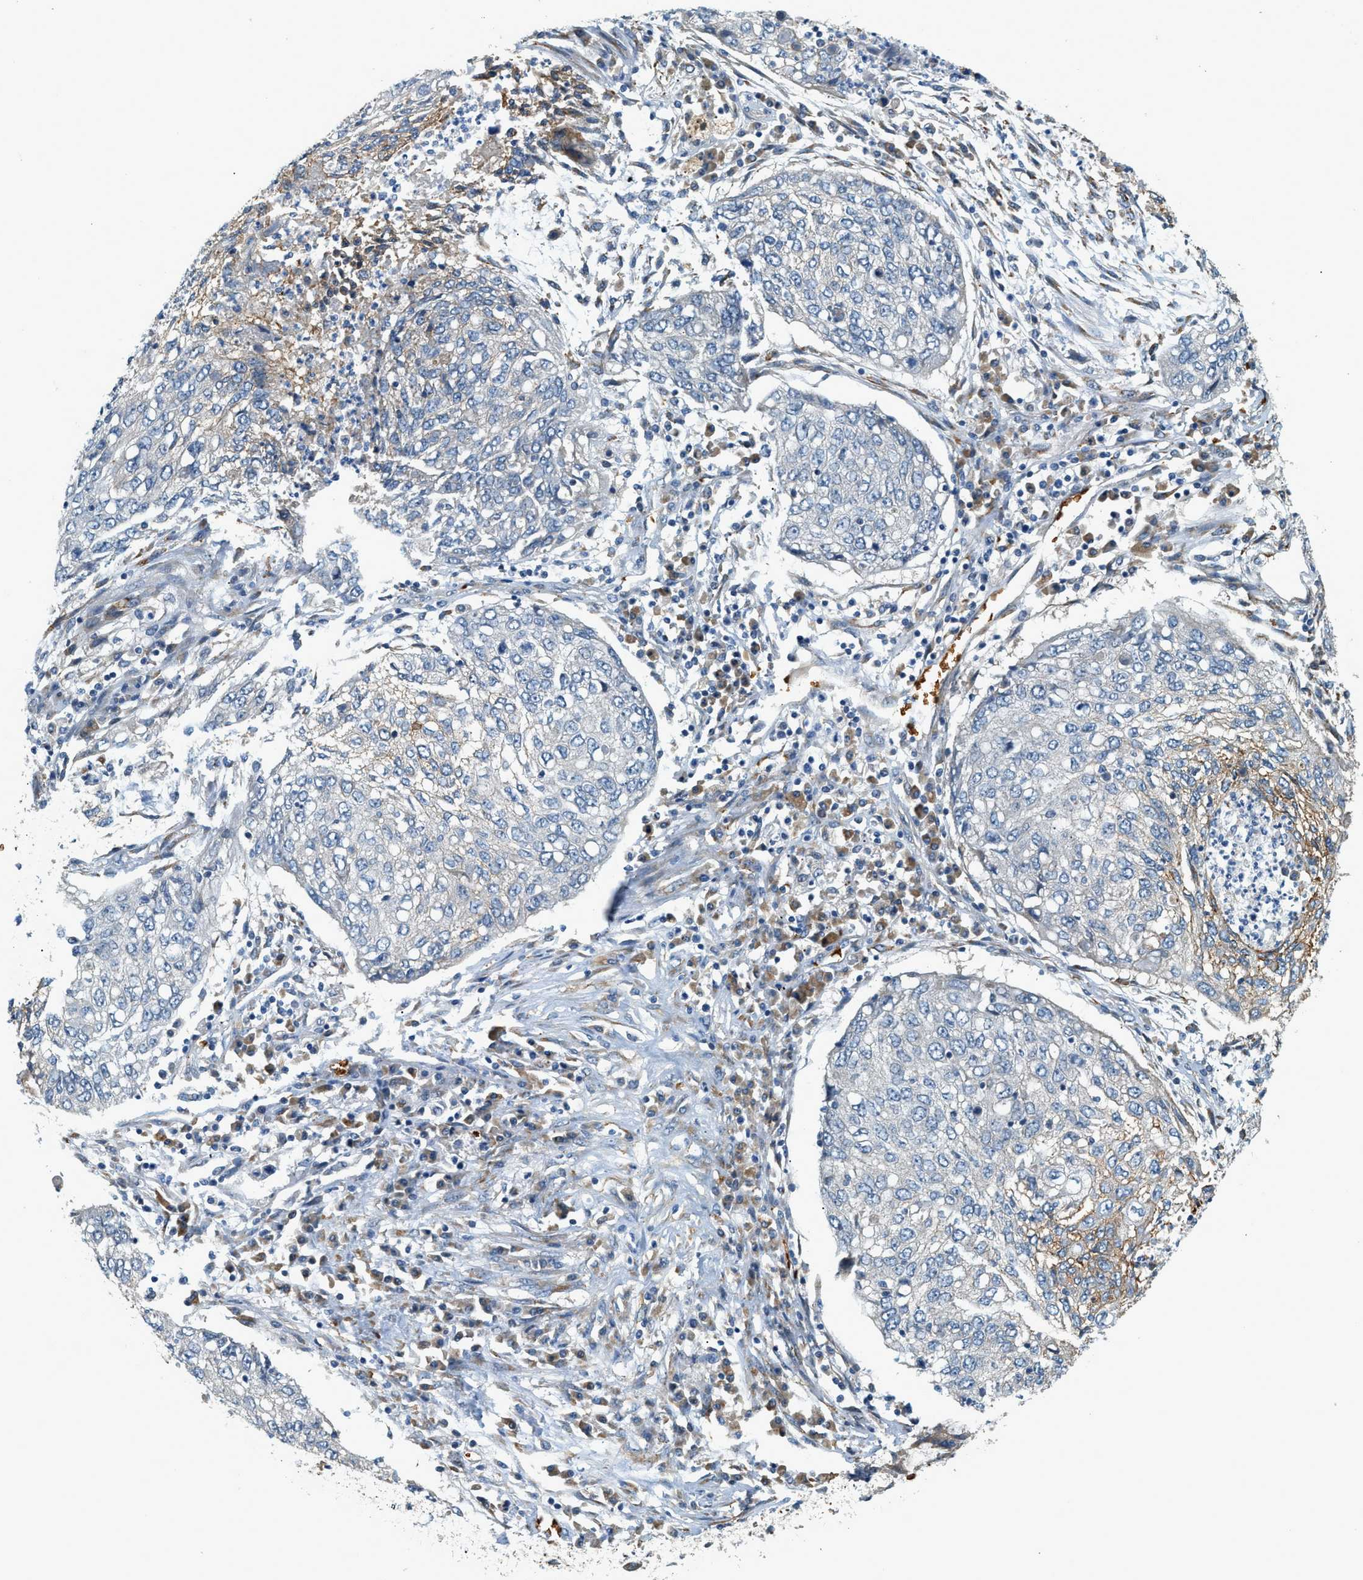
{"staining": {"intensity": "moderate", "quantity": "<25%", "location": "cytoplasmic/membranous"}, "tissue": "lung cancer", "cell_type": "Tumor cells", "image_type": "cancer", "snomed": [{"axis": "morphology", "description": "Squamous cell carcinoma, NOS"}, {"axis": "topography", "description": "Lung"}], "caption": "Immunohistochemistry (IHC) of human lung cancer (squamous cell carcinoma) displays low levels of moderate cytoplasmic/membranous expression in about <25% of tumor cells.", "gene": "CYTH2", "patient": {"sex": "female", "age": 63}}